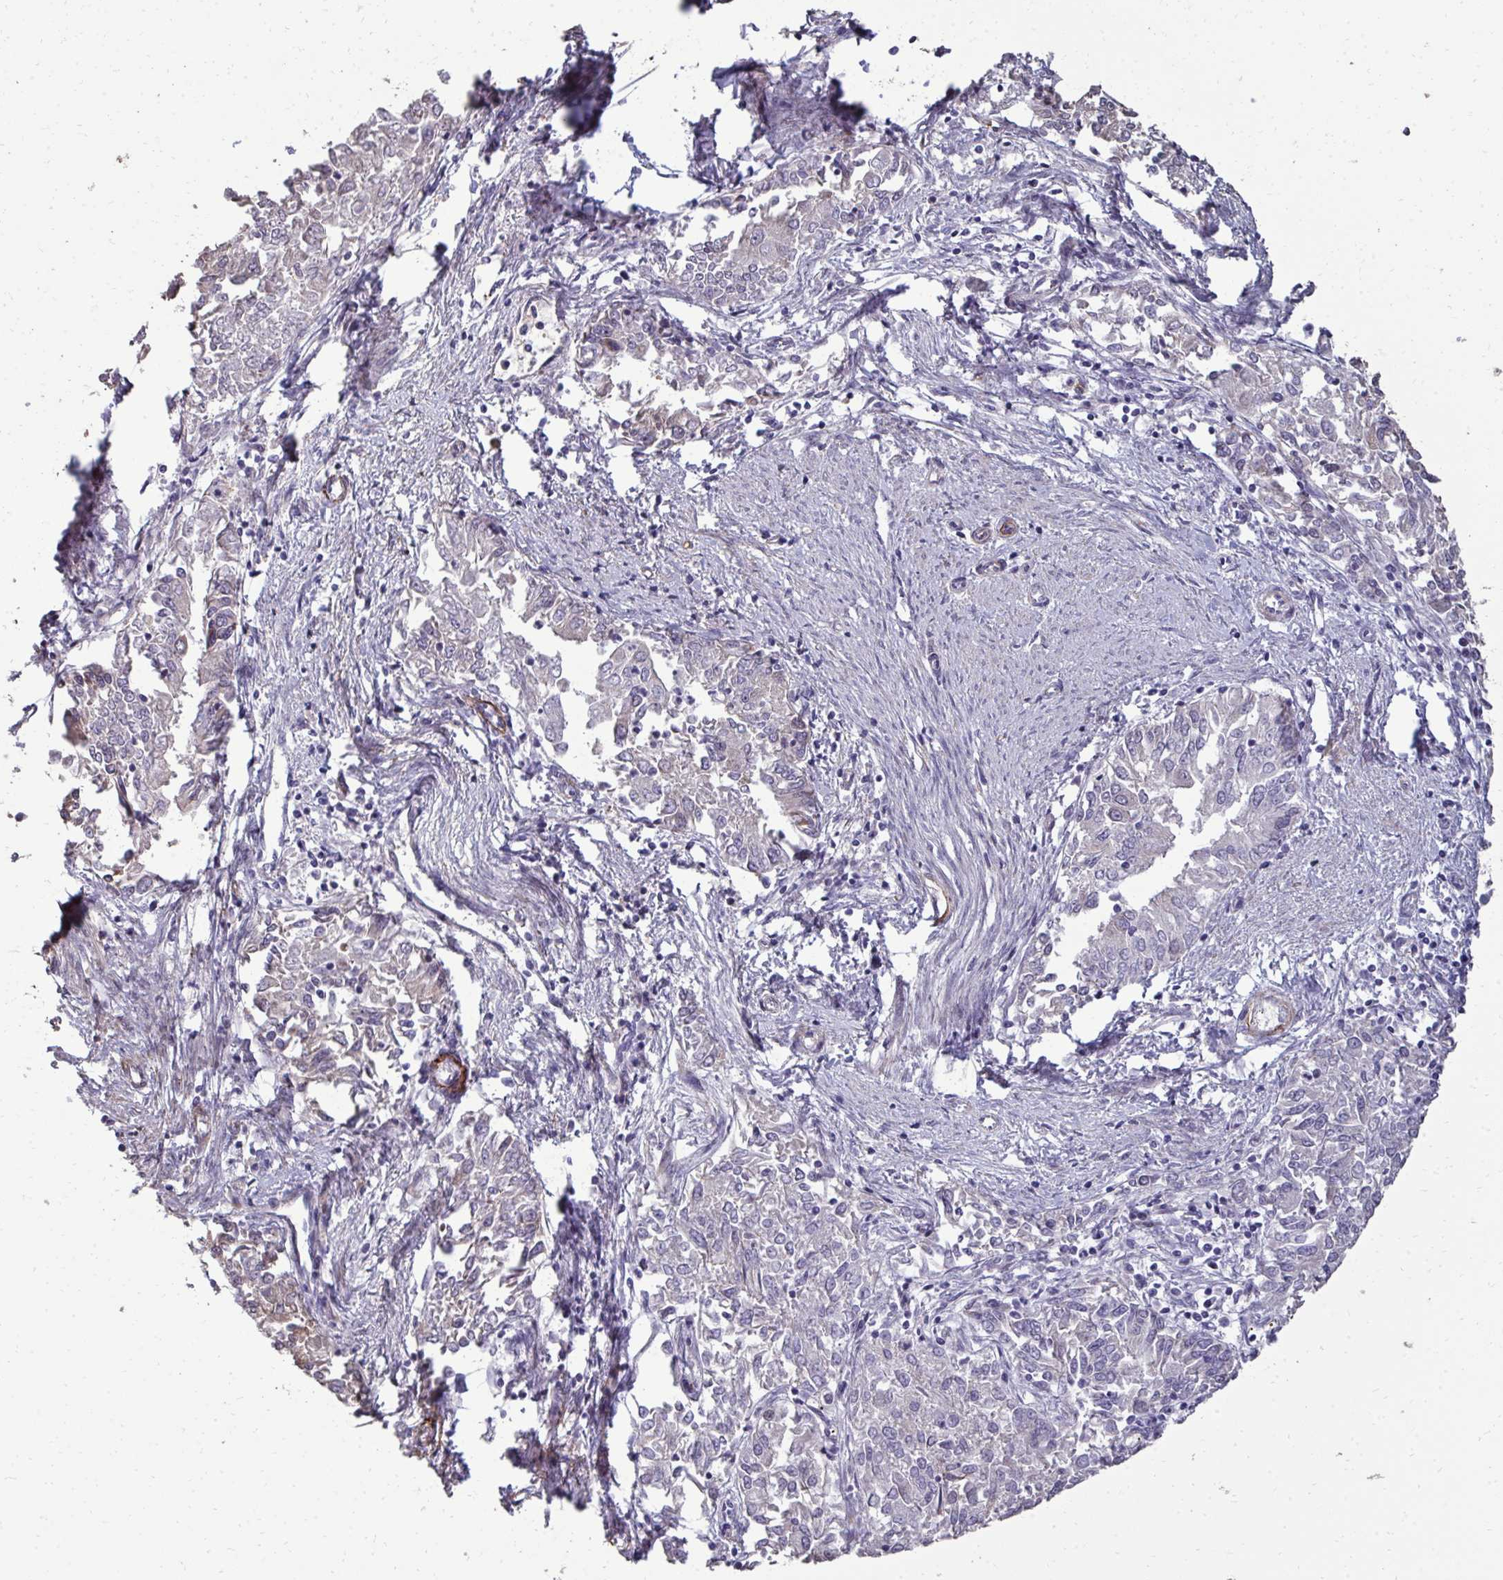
{"staining": {"intensity": "negative", "quantity": "none", "location": "none"}, "tissue": "endometrial cancer", "cell_type": "Tumor cells", "image_type": "cancer", "snomed": [{"axis": "morphology", "description": "Adenocarcinoma, NOS"}, {"axis": "topography", "description": "Endometrium"}], "caption": "The immunohistochemistry image has no significant expression in tumor cells of endometrial cancer tissue.", "gene": "FIBCD1", "patient": {"sex": "female", "age": 57}}